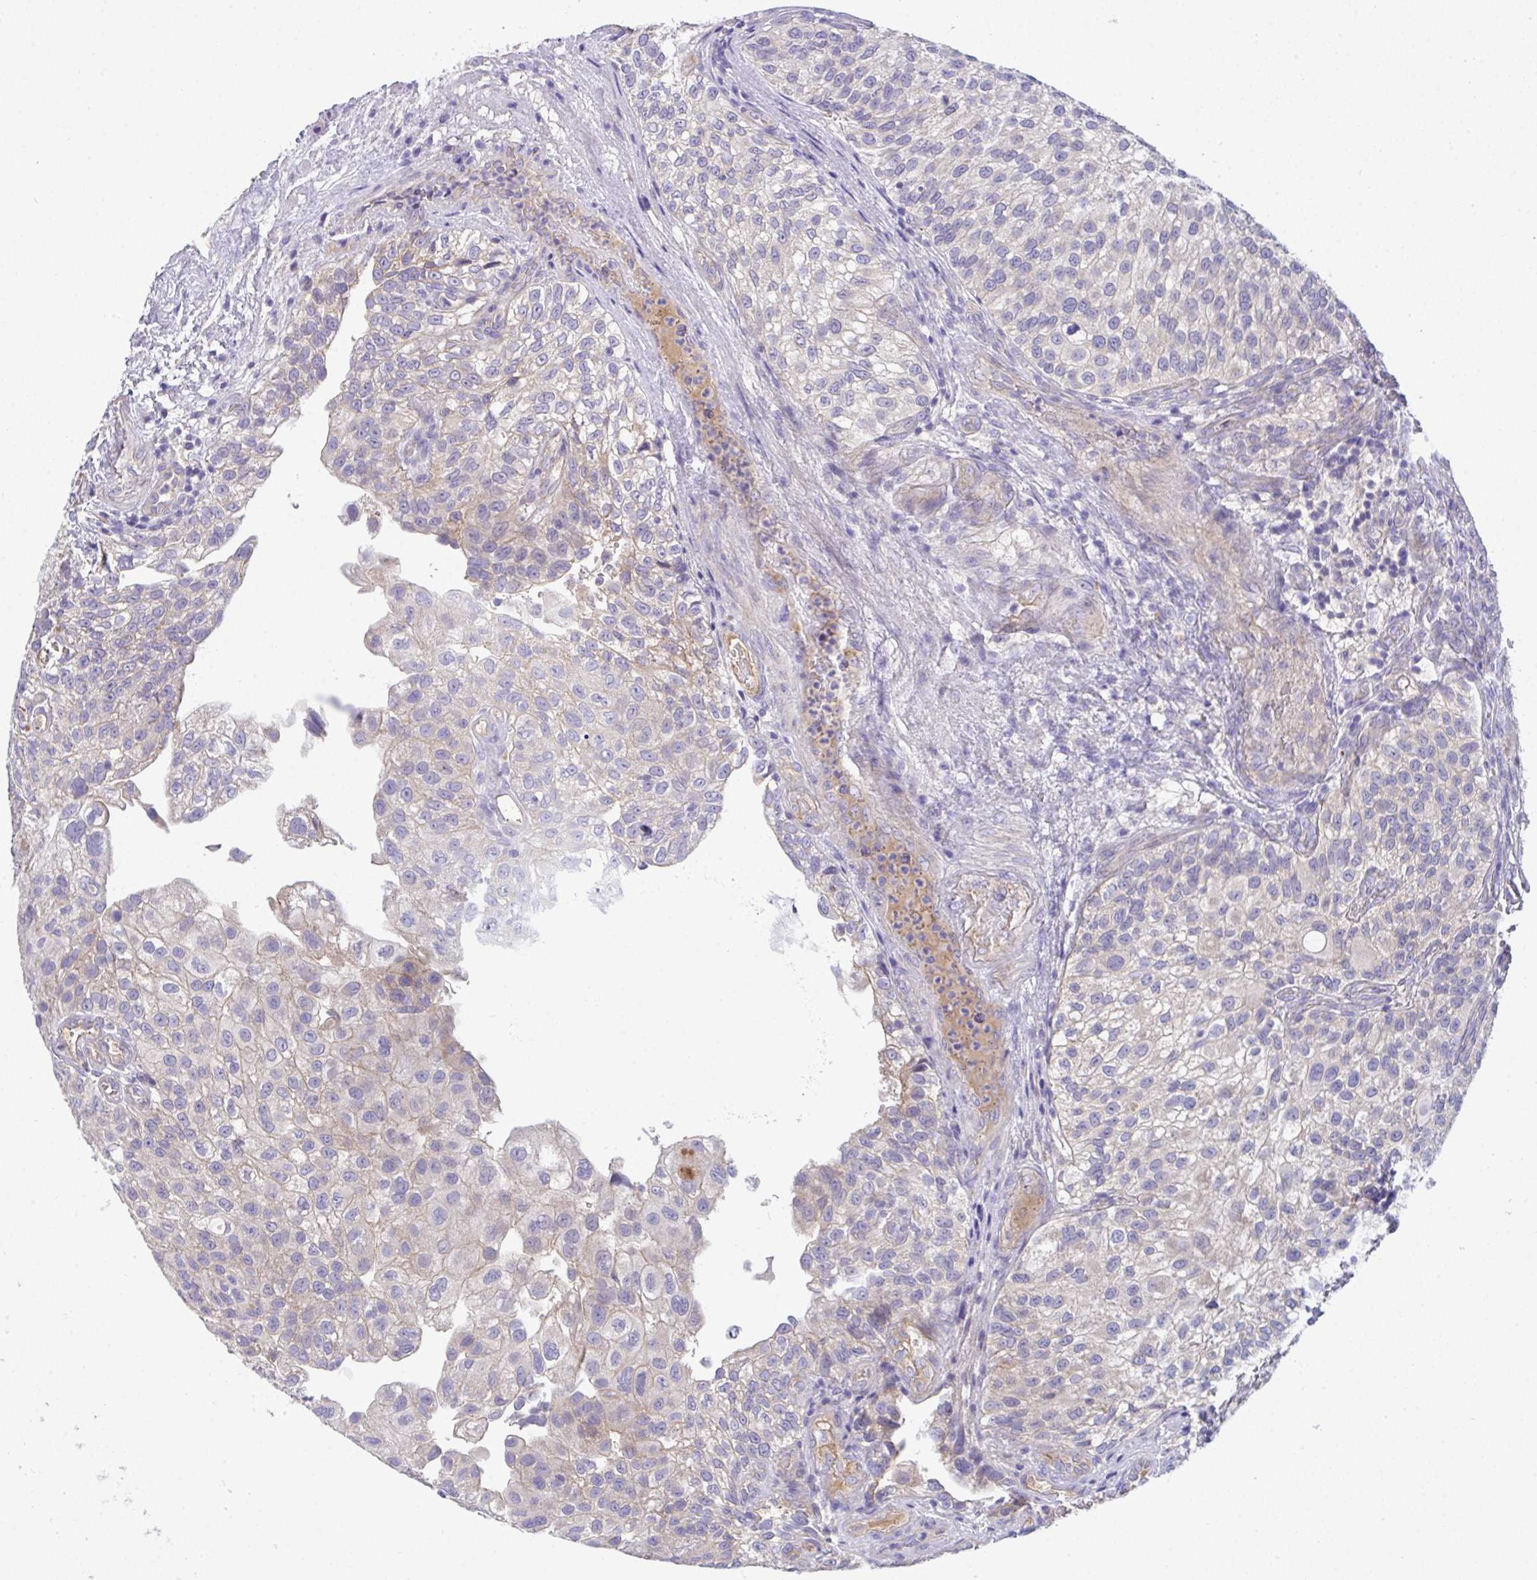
{"staining": {"intensity": "weak", "quantity": "<25%", "location": "cytoplasmic/membranous"}, "tissue": "urothelial cancer", "cell_type": "Tumor cells", "image_type": "cancer", "snomed": [{"axis": "morphology", "description": "Urothelial carcinoma, NOS"}, {"axis": "topography", "description": "Urinary bladder"}], "caption": "A photomicrograph of transitional cell carcinoma stained for a protein displays no brown staining in tumor cells.", "gene": "ZNF581", "patient": {"sex": "male", "age": 87}}